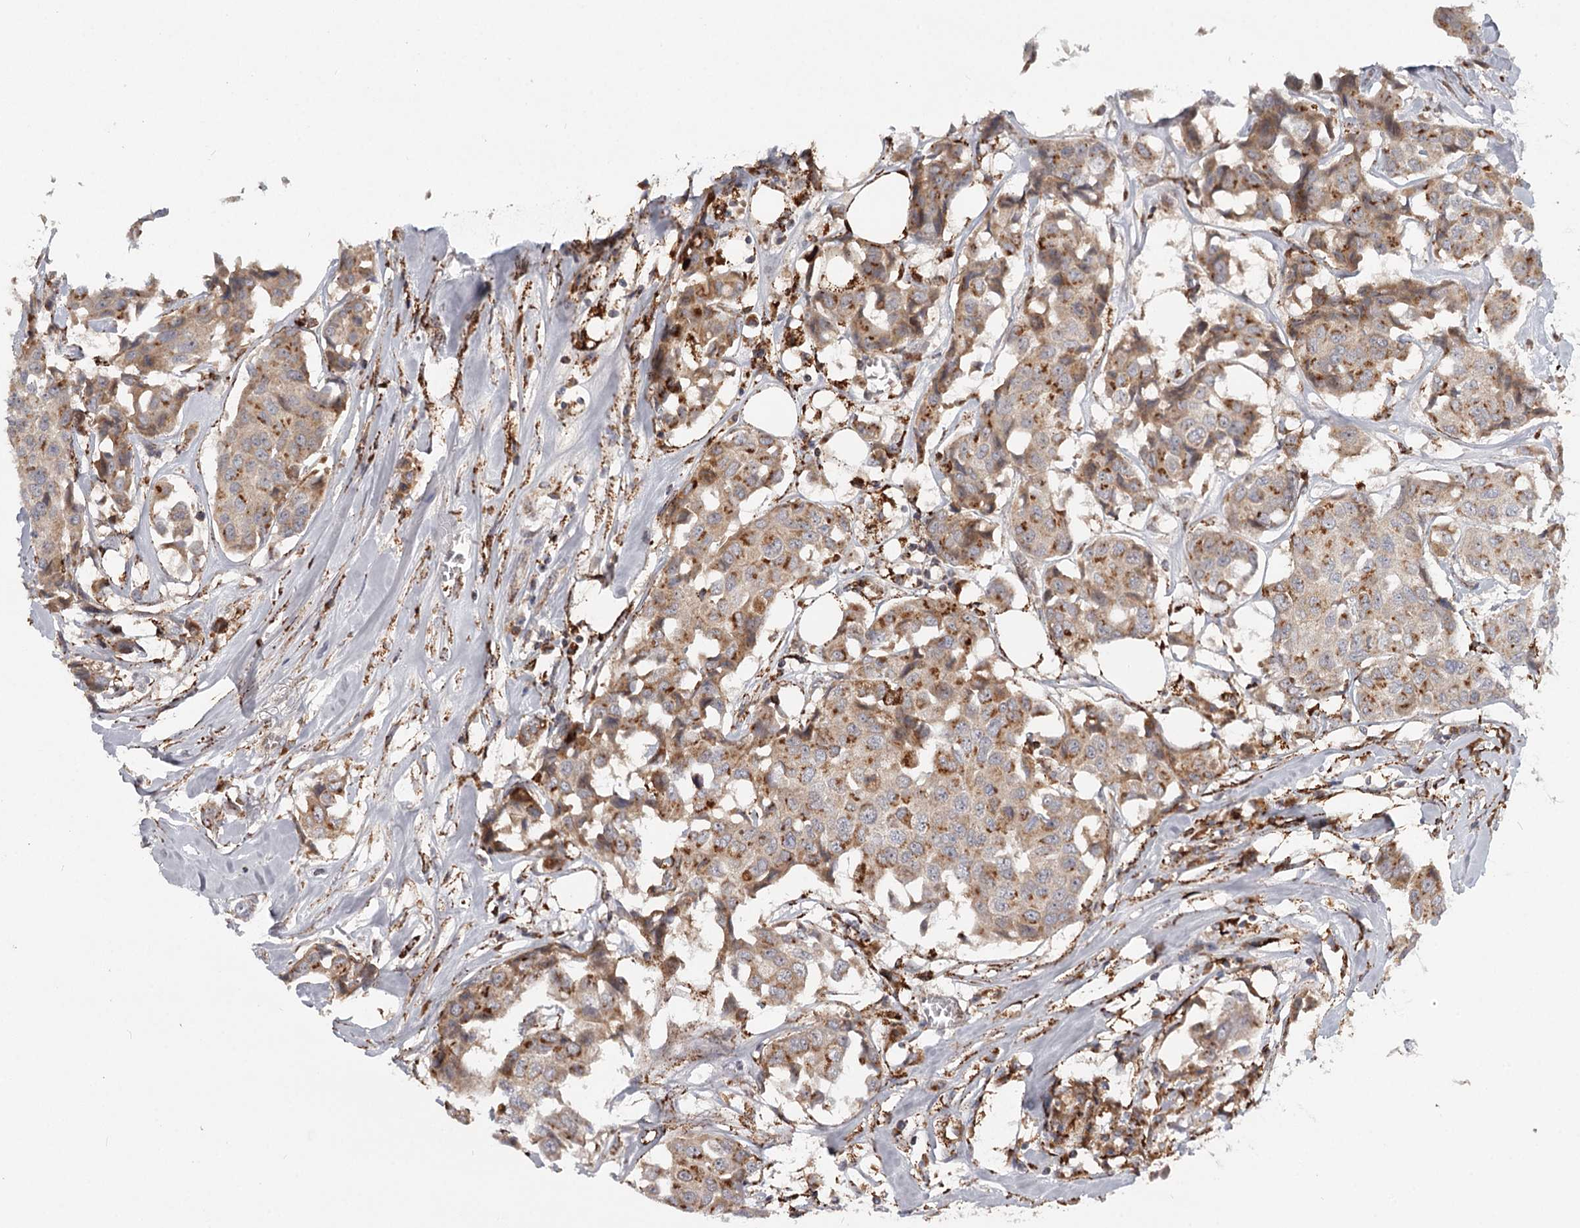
{"staining": {"intensity": "moderate", "quantity": "25%-75%", "location": "cytoplasmic/membranous"}, "tissue": "breast cancer", "cell_type": "Tumor cells", "image_type": "cancer", "snomed": [{"axis": "morphology", "description": "Duct carcinoma"}, {"axis": "topography", "description": "Breast"}], "caption": "Breast cancer (invasive ductal carcinoma) was stained to show a protein in brown. There is medium levels of moderate cytoplasmic/membranous staining in about 25%-75% of tumor cells. (Stains: DAB in brown, nuclei in blue, Microscopy: brightfield microscopy at high magnification).", "gene": "CDC123", "patient": {"sex": "female", "age": 80}}